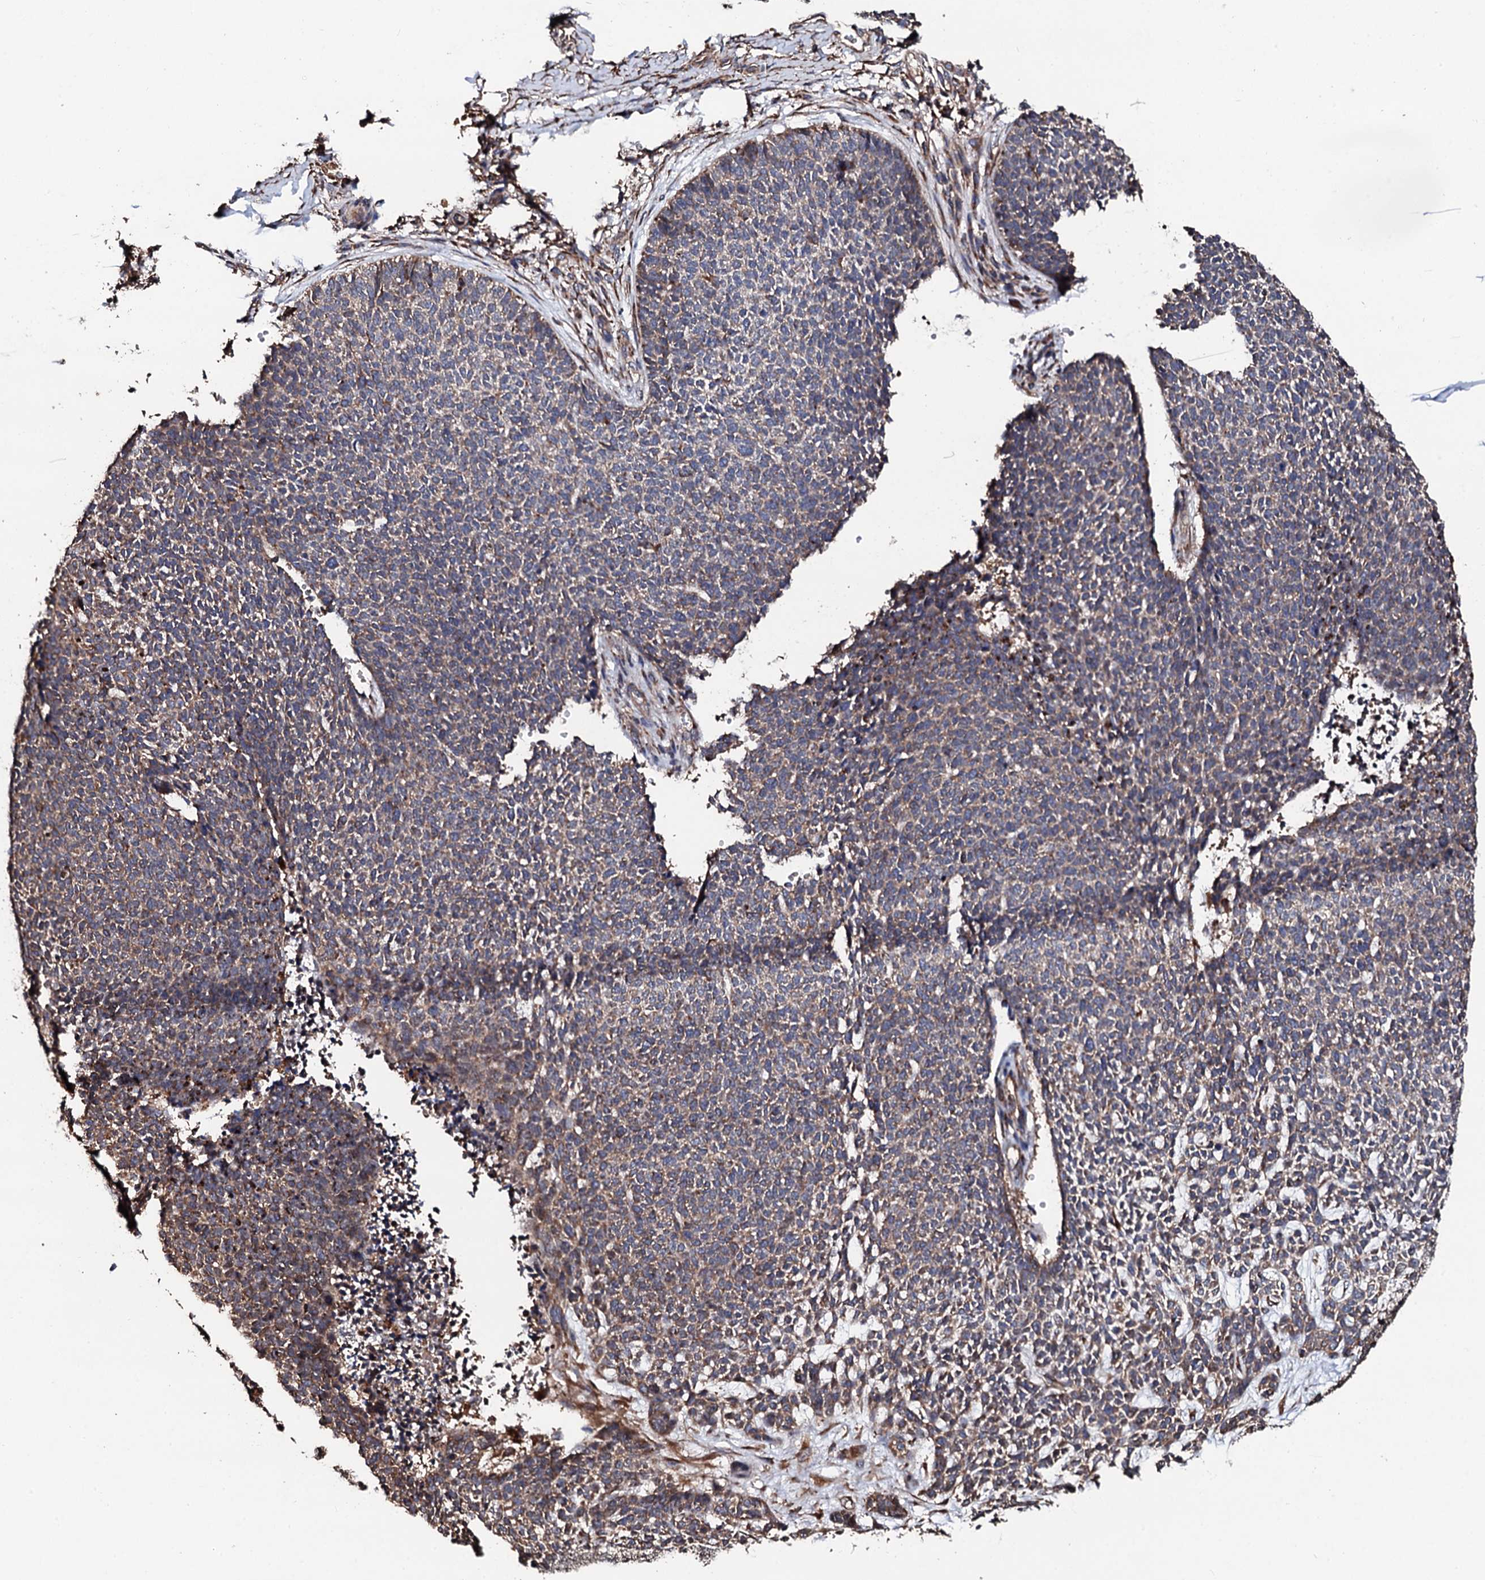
{"staining": {"intensity": "moderate", "quantity": ">75%", "location": "cytoplasmic/membranous"}, "tissue": "skin cancer", "cell_type": "Tumor cells", "image_type": "cancer", "snomed": [{"axis": "morphology", "description": "Basal cell carcinoma"}, {"axis": "topography", "description": "Skin"}], "caption": "Immunohistochemical staining of human skin basal cell carcinoma exhibits medium levels of moderate cytoplasmic/membranous protein staining in approximately >75% of tumor cells. (DAB (3,3'-diaminobenzidine) = brown stain, brightfield microscopy at high magnification).", "gene": "CKAP5", "patient": {"sex": "female", "age": 84}}